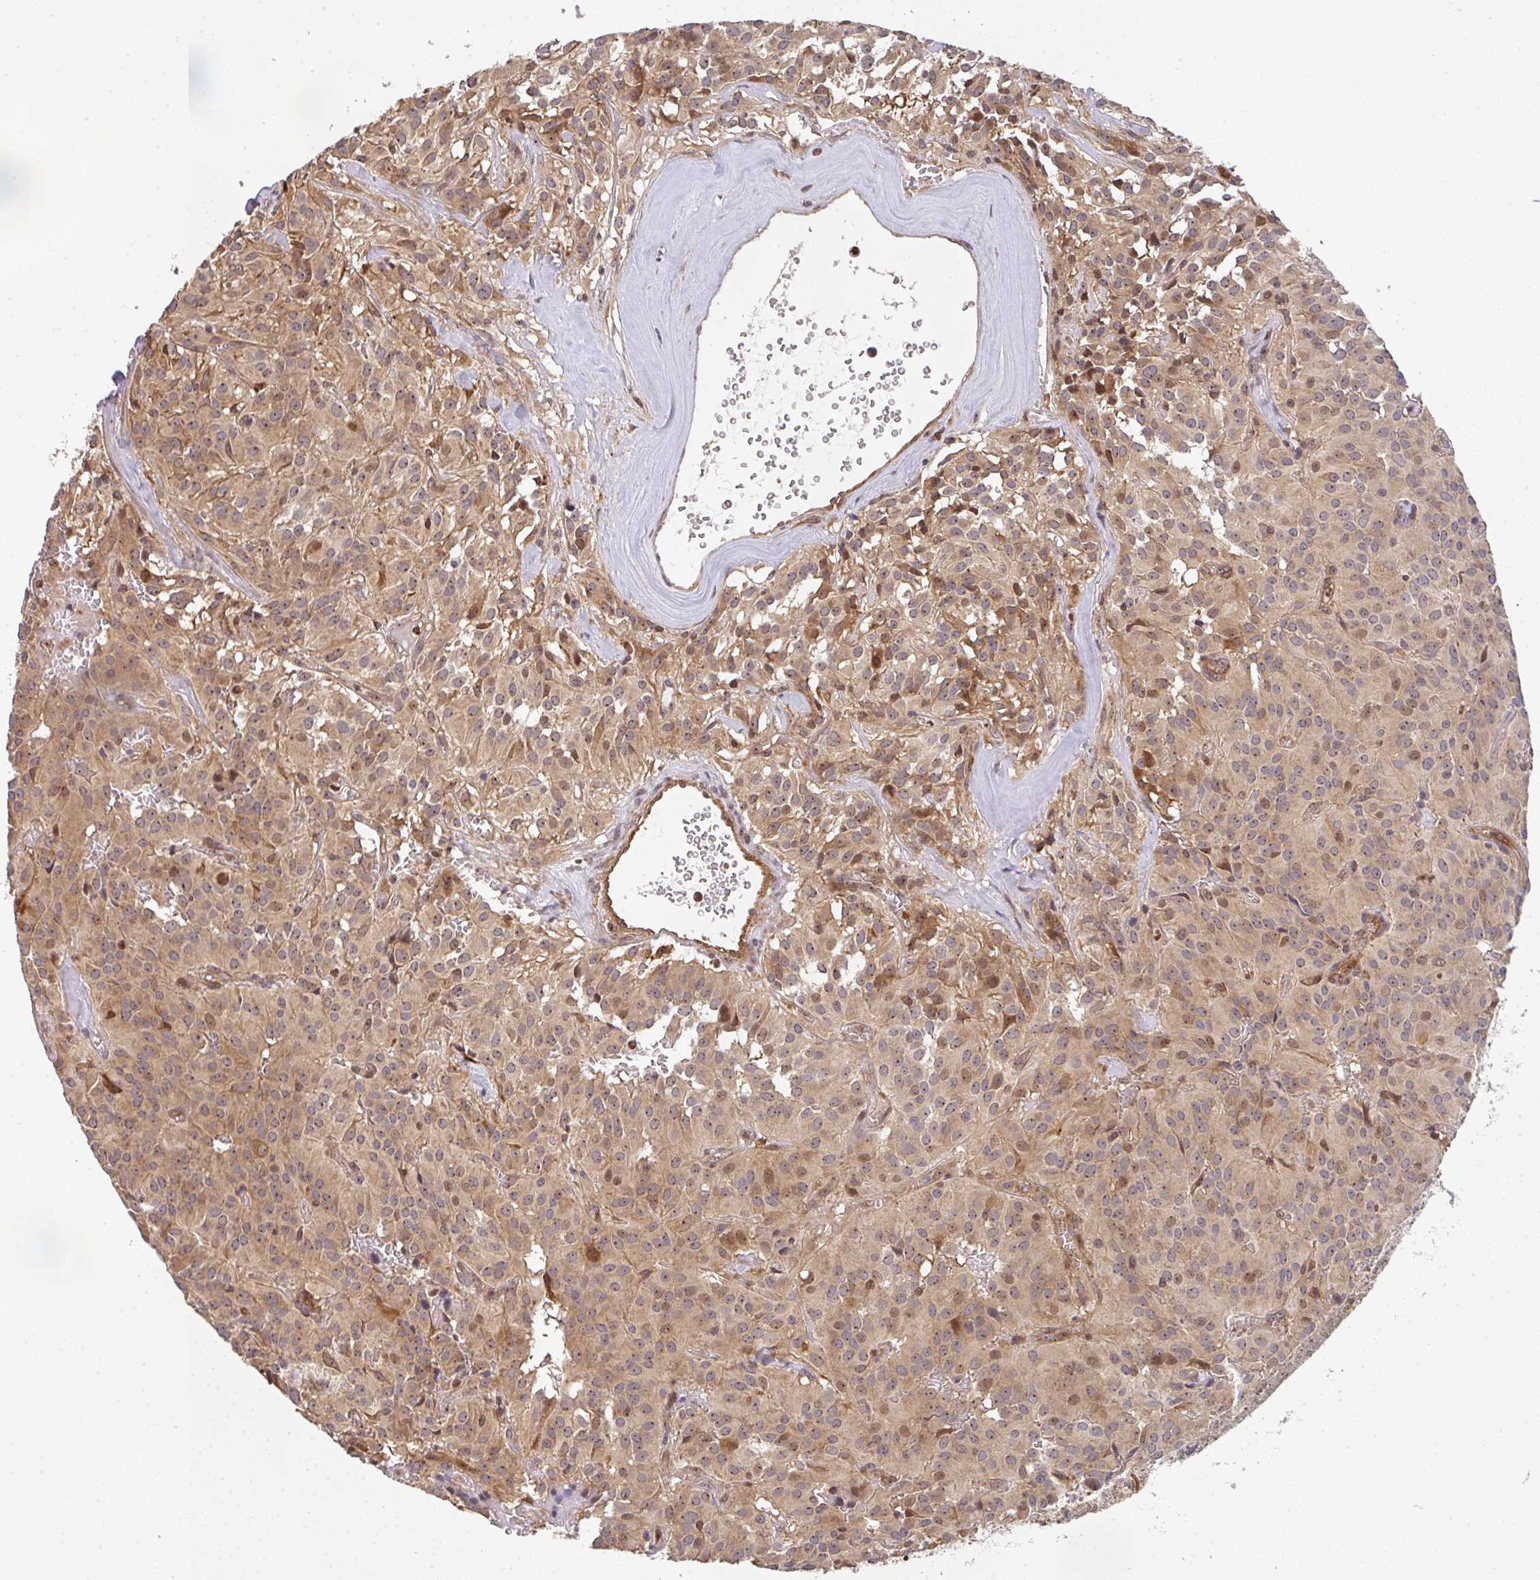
{"staining": {"intensity": "moderate", "quantity": ">75%", "location": "cytoplasmic/membranous,nuclear"}, "tissue": "glioma", "cell_type": "Tumor cells", "image_type": "cancer", "snomed": [{"axis": "morphology", "description": "Glioma, malignant, Low grade"}, {"axis": "topography", "description": "Brain"}], "caption": "Moderate cytoplasmic/membranous and nuclear staining for a protein is identified in about >75% of tumor cells of malignant low-grade glioma using immunohistochemistry (IHC).", "gene": "SIMC1", "patient": {"sex": "male", "age": 42}}